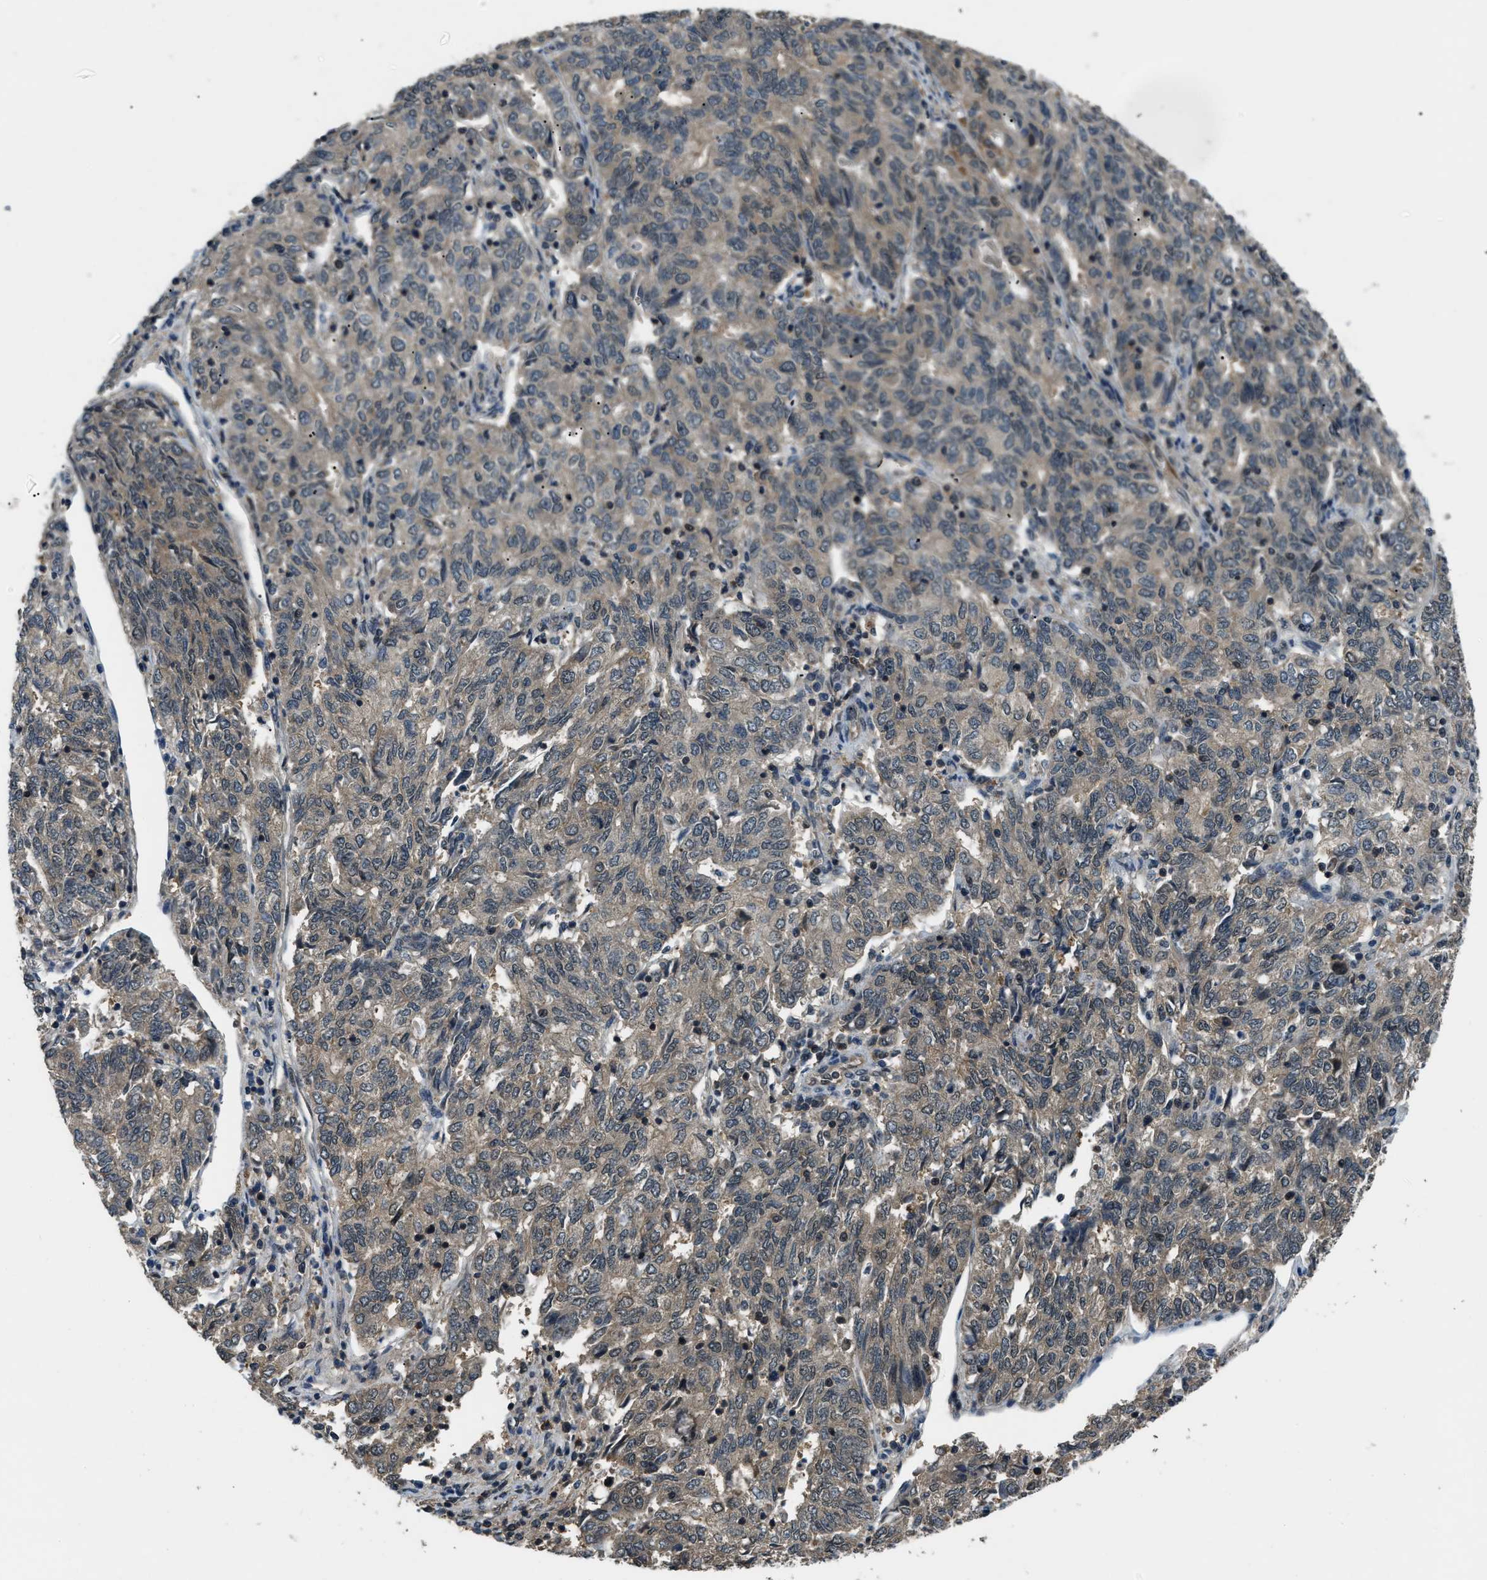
{"staining": {"intensity": "weak", "quantity": ">75%", "location": "cytoplasmic/membranous"}, "tissue": "endometrial cancer", "cell_type": "Tumor cells", "image_type": "cancer", "snomed": [{"axis": "morphology", "description": "Adenocarcinoma, NOS"}, {"axis": "topography", "description": "Endometrium"}], "caption": "Immunohistochemical staining of human endometrial cancer reveals low levels of weak cytoplasmic/membranous positivity in approximately >75% of tumor cells. The staining is performed using DAB (3,3'-diaminobenzidine) brown chromogen to label protein expression. The nuclei are counter-stained blue using hematoxylin.", "gene": "NUDCD3", "patient": {"sex": "female", "age": 80}}